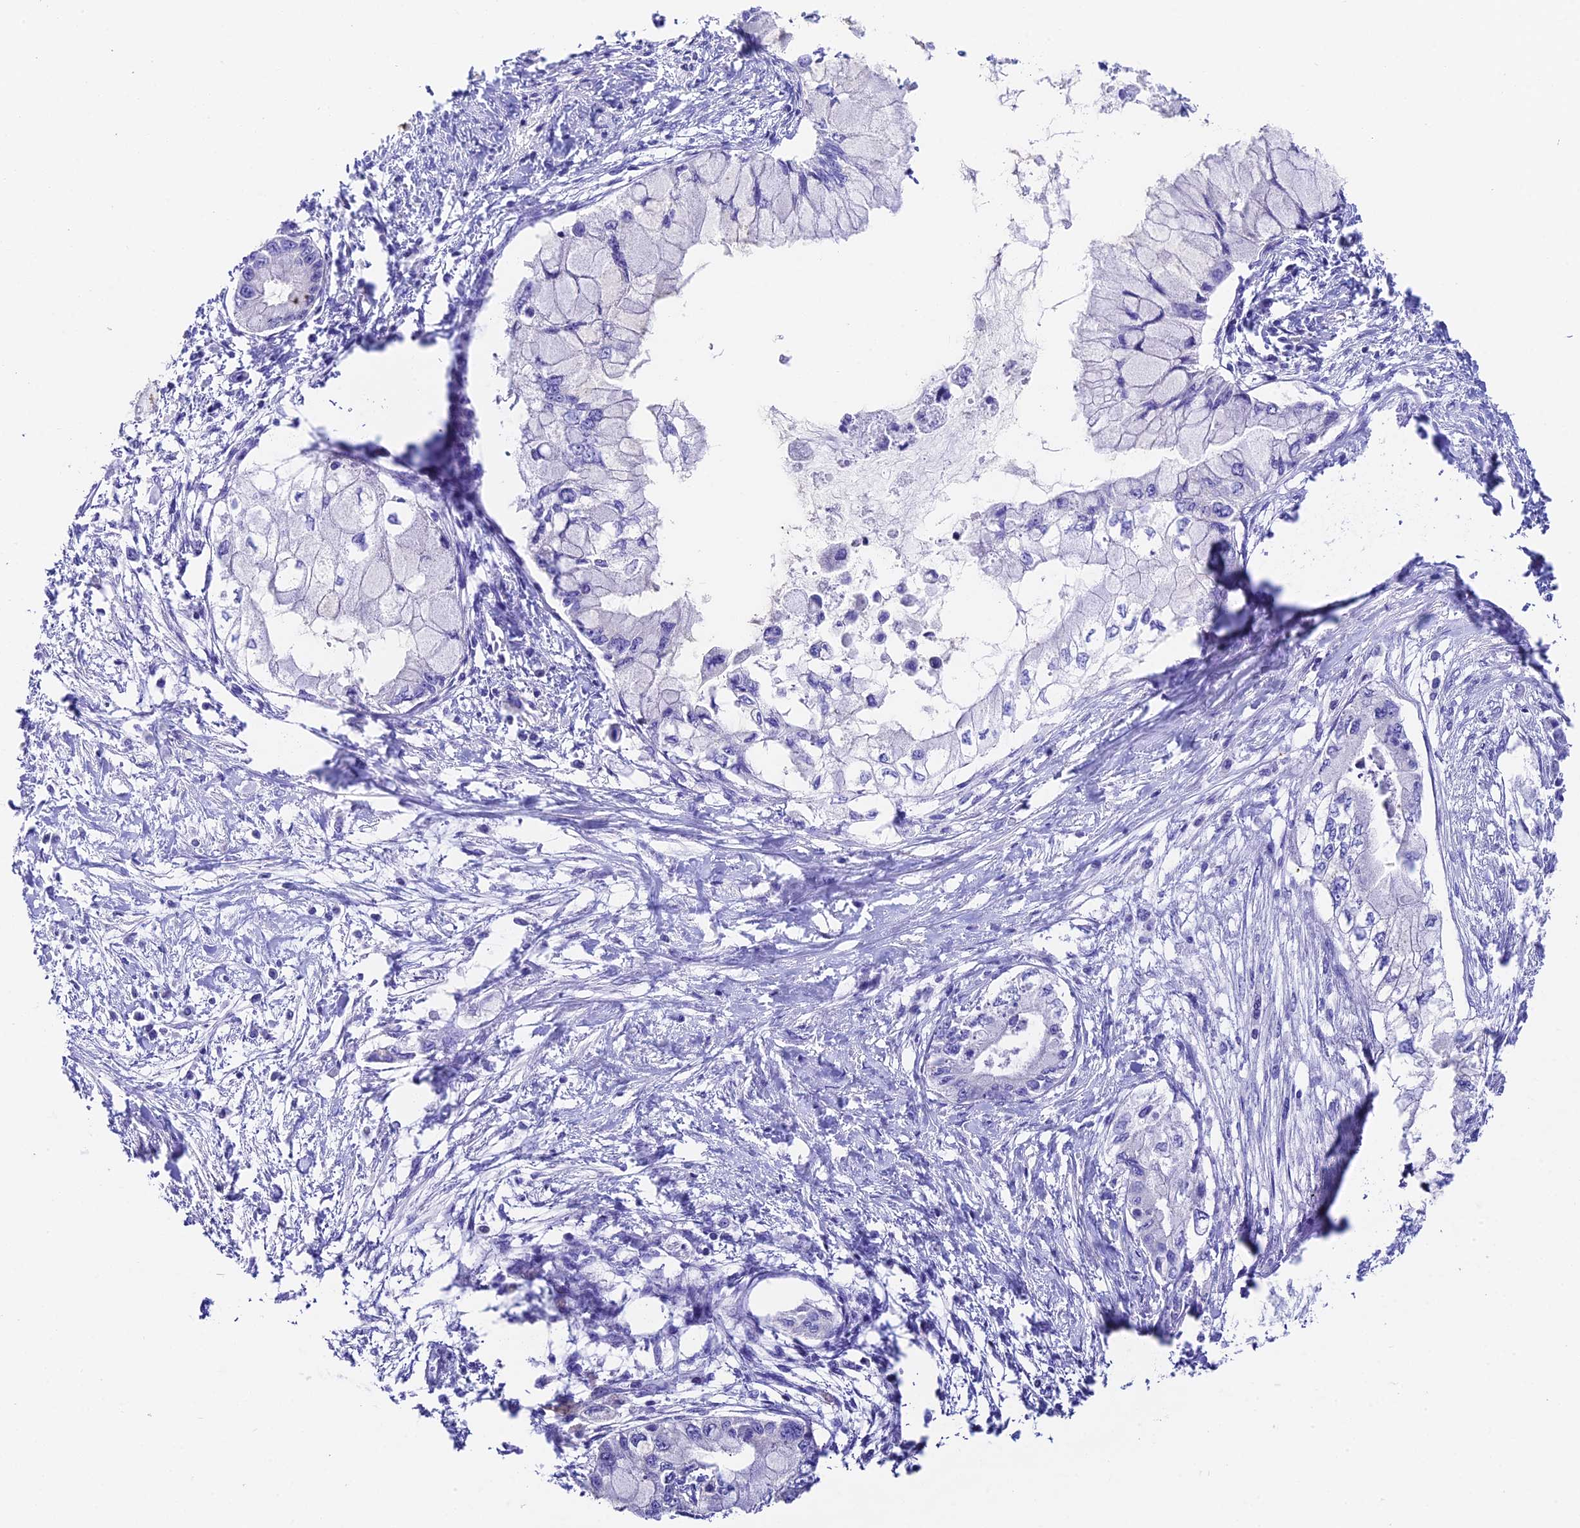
{"staining": {"intensity": "negative", "quantity": "none", "location": "none"}, "tissue": "pancreatic cancer", "cell_type": "Tumor cells", "image_type": "cancer", "snomed": [{"axis": "morphology", "description": "Adenocarcinoma, NOS"}, {"axis": "topography", "description": "Pancreas"}], "caption": "An immunohistochemistry image of adenocarcinoma (pancreatic) is shown. There is no staining in tumor cells of adenocarcinoma (pancreatic).", "gene": "DUSP29", "patient": {"sex": "male", "age": 48}}